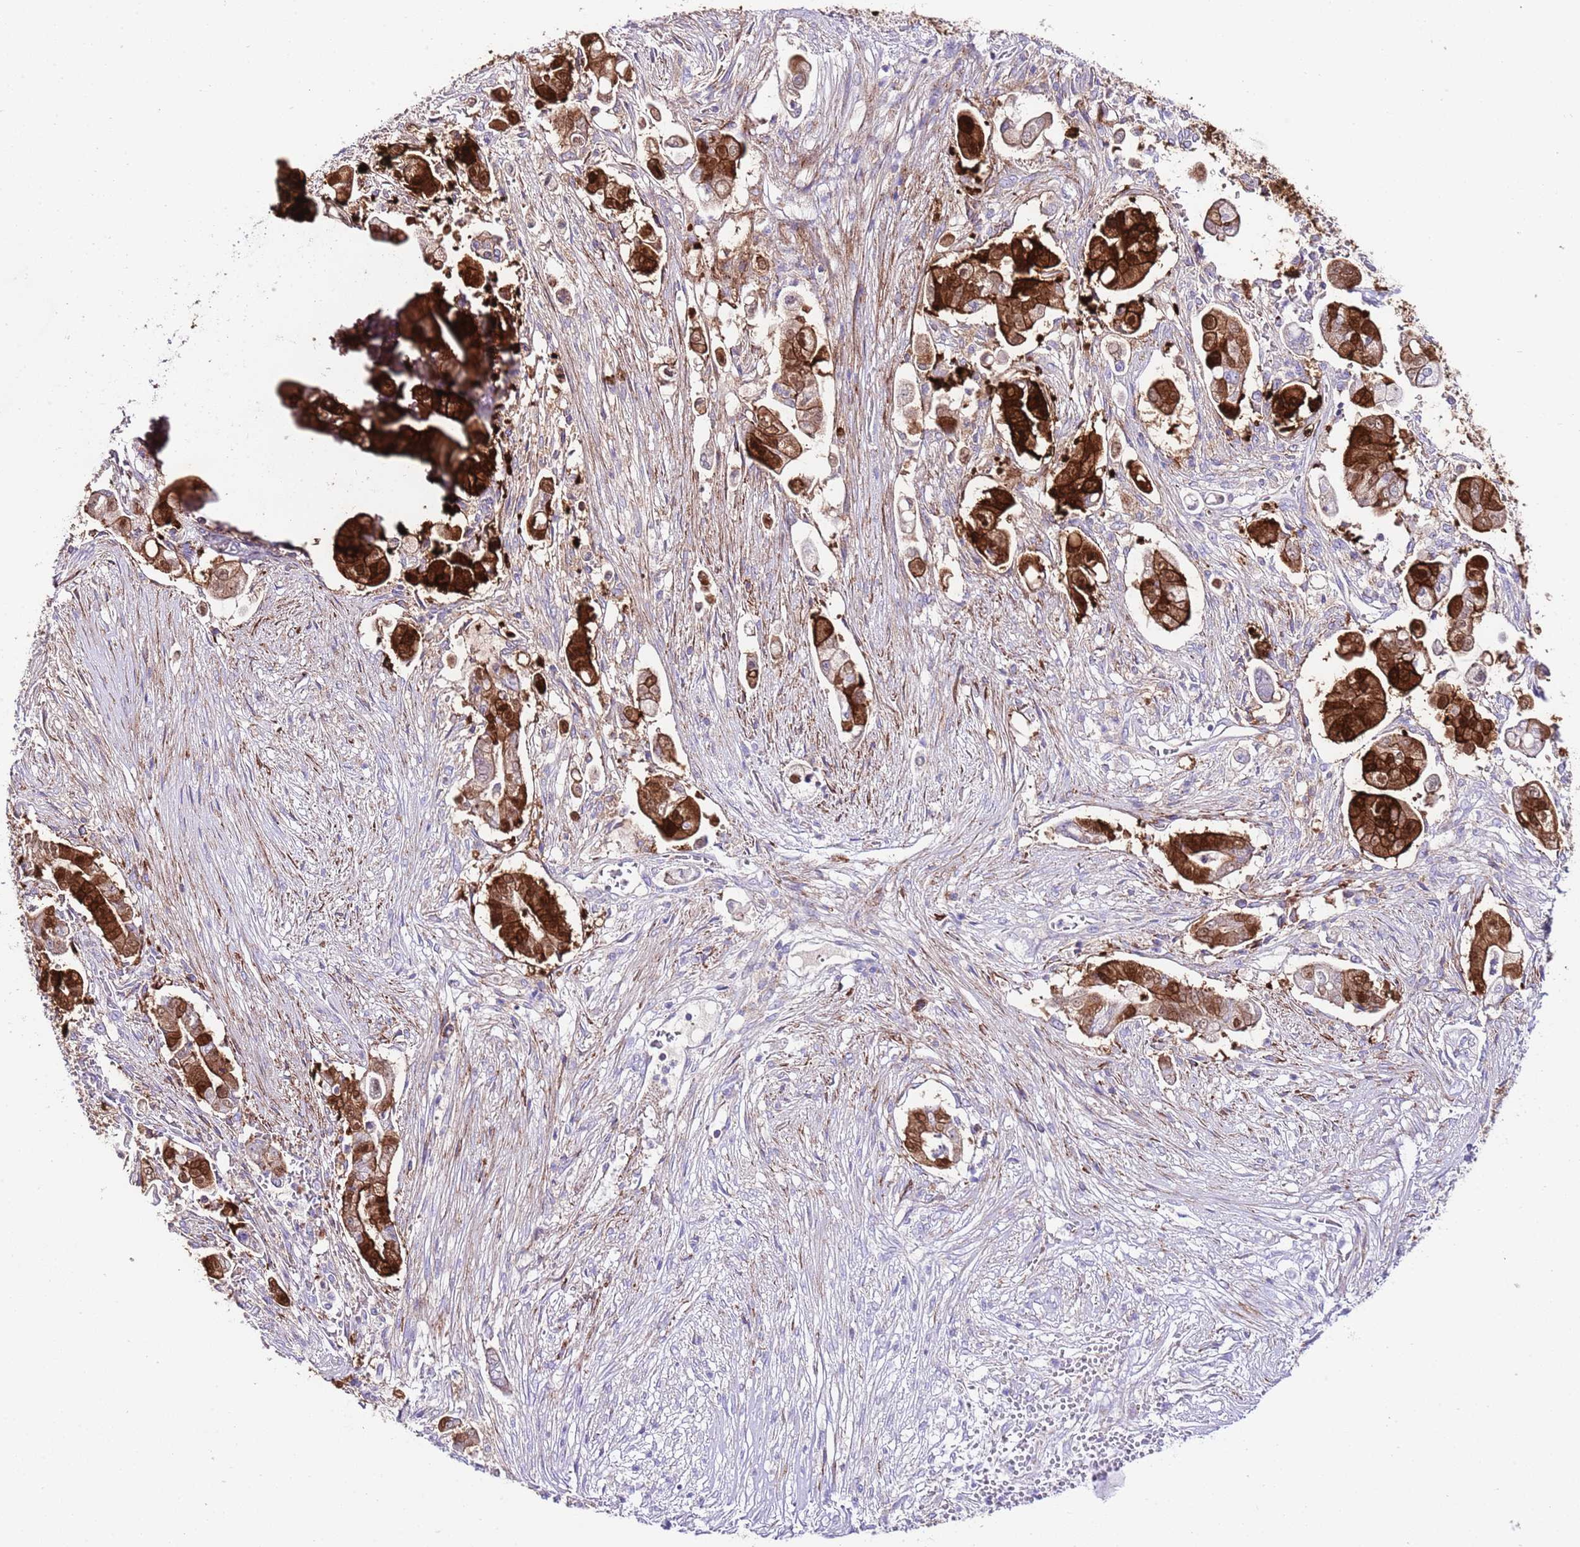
{"staining": {"intensity": "strong", "quantity": "25%-75%", "location": "cytoplasmic/membranous,nuclear"}, "tissue": "pancreatic cancer", "cell_type": "Tumor cells", "image_type": "cancer", "snomed": [{"axis": "morphology", "description": "Adenocarcinoma, NOS"}, {"axis": "topography", "description": "Pancreas"}], "caption": "The micrograph exhibits staining of pancreatic cancer, revealing strong cytoplasmic/membranous and nuclear protein expression (brown color) within tumor cells.", "gene": "ALDH3A1", "patient": {"sex": "female", "age": 69}}